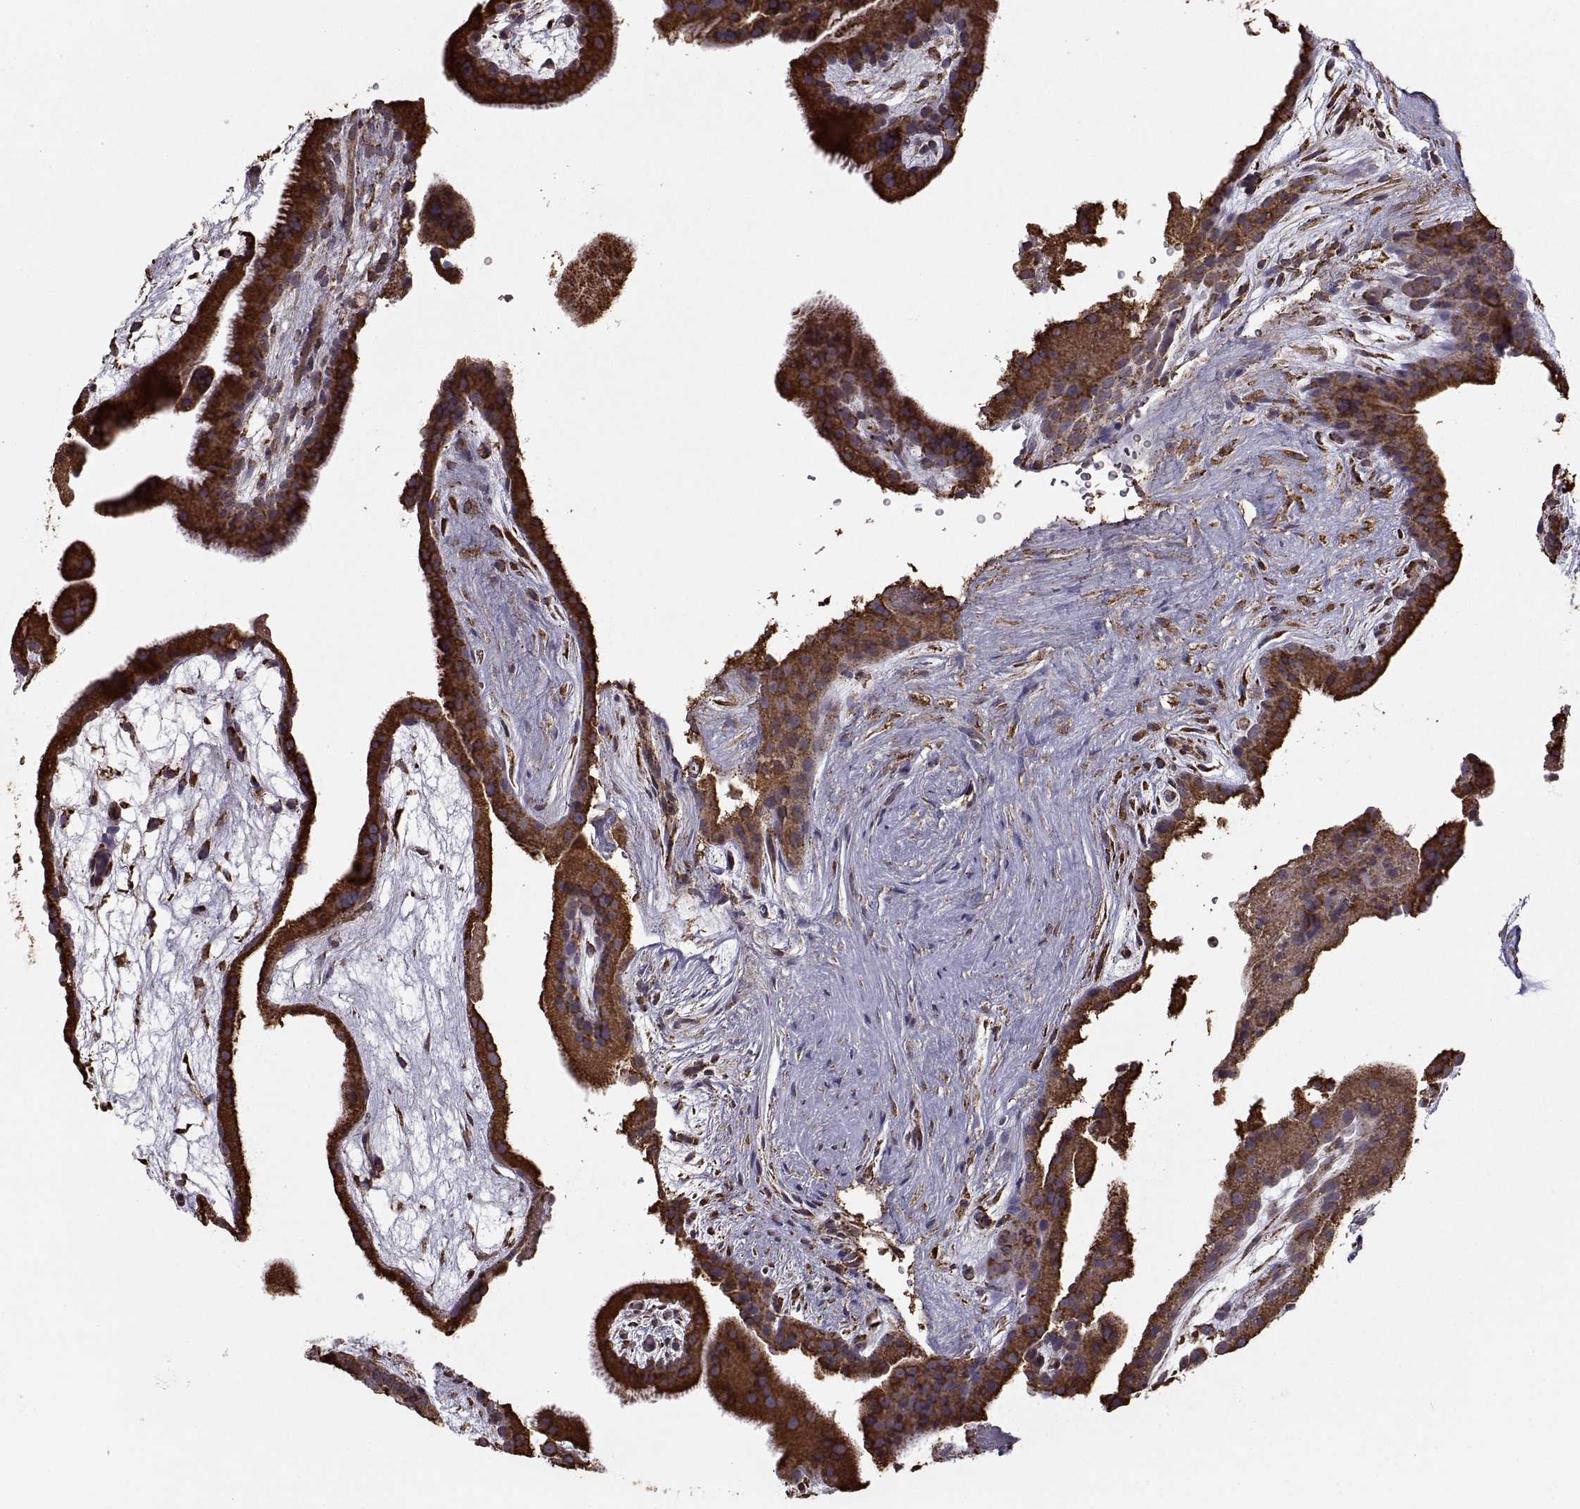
{"staining": {"intensity": "strong", "quantity": ">75%", "location": "cytoplasmic/membranous"}, "tissue": "placenta", "cell_type": "Decidual cells", "image_type": "normal", "snomed": [{"axis": "morphology", "description": "Normal tissue, NOS"}, {"axis": "topography", "description": "Placenta"}], "caption": "About >75% of decidual cells in normal human placenta exhibit strong cytoplasmic/membranous protein positivity as visualized by brown immunohistochemical staining.", "gene": "PDIA3", "patient": {"sex": "female", "age": 19}}